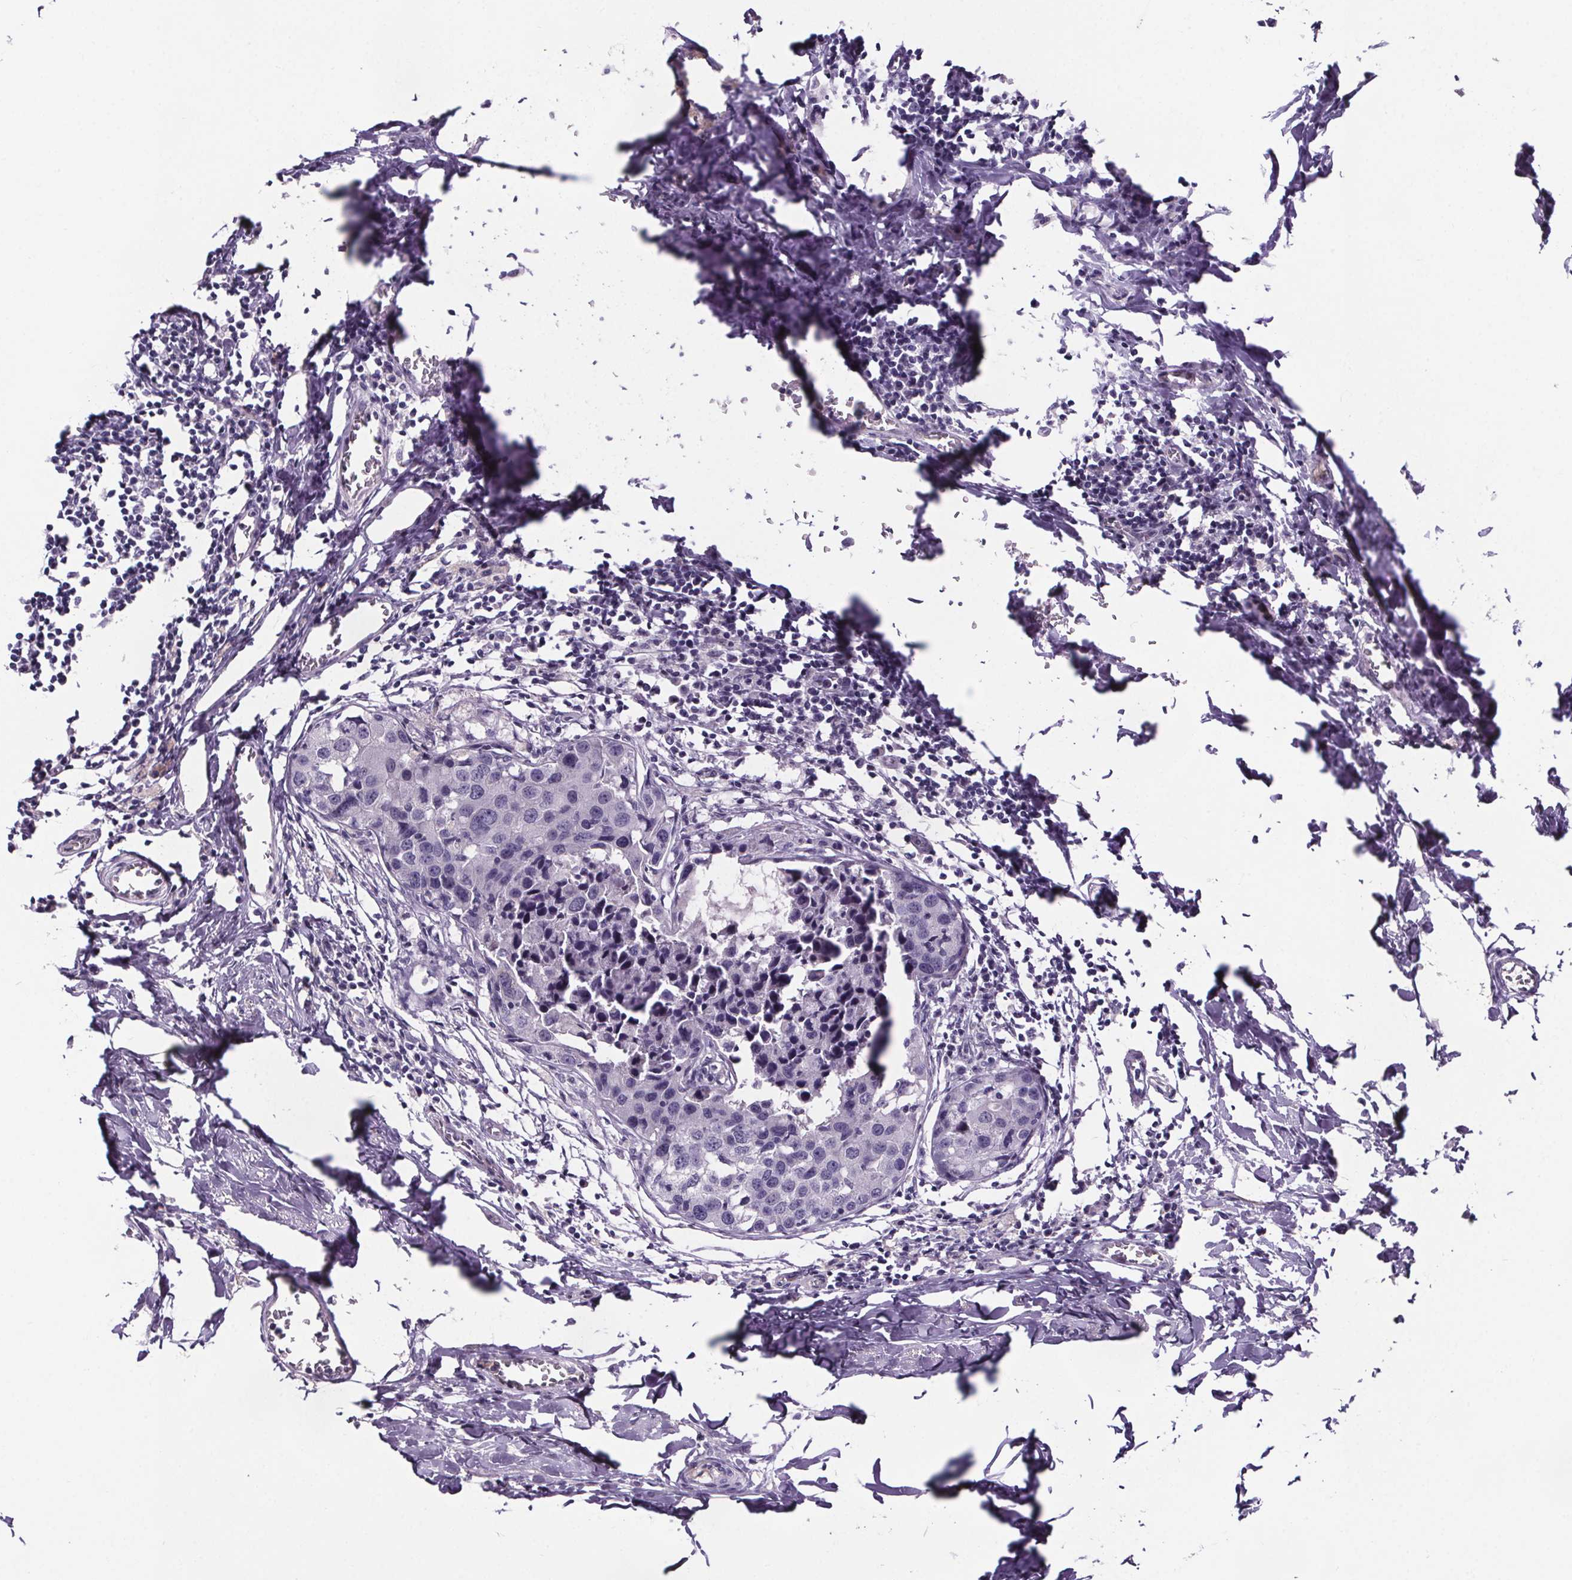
{"staining": {"intensity": "negative", "quantity": "none", "location": "none"}, "tissue": "breast cancer", "cell_type": "Tumor cells", "image_type": "cancer", "snomed": [{"axis": "morphology", "description": "Duct carcinoma"}, {"axis": "topography", "description": "Breast"}], "caption": "Tumor cells show no significant staining in breast cancer.", "gene": "CUBN", "patient": {"sex": "female", "age": 27}}